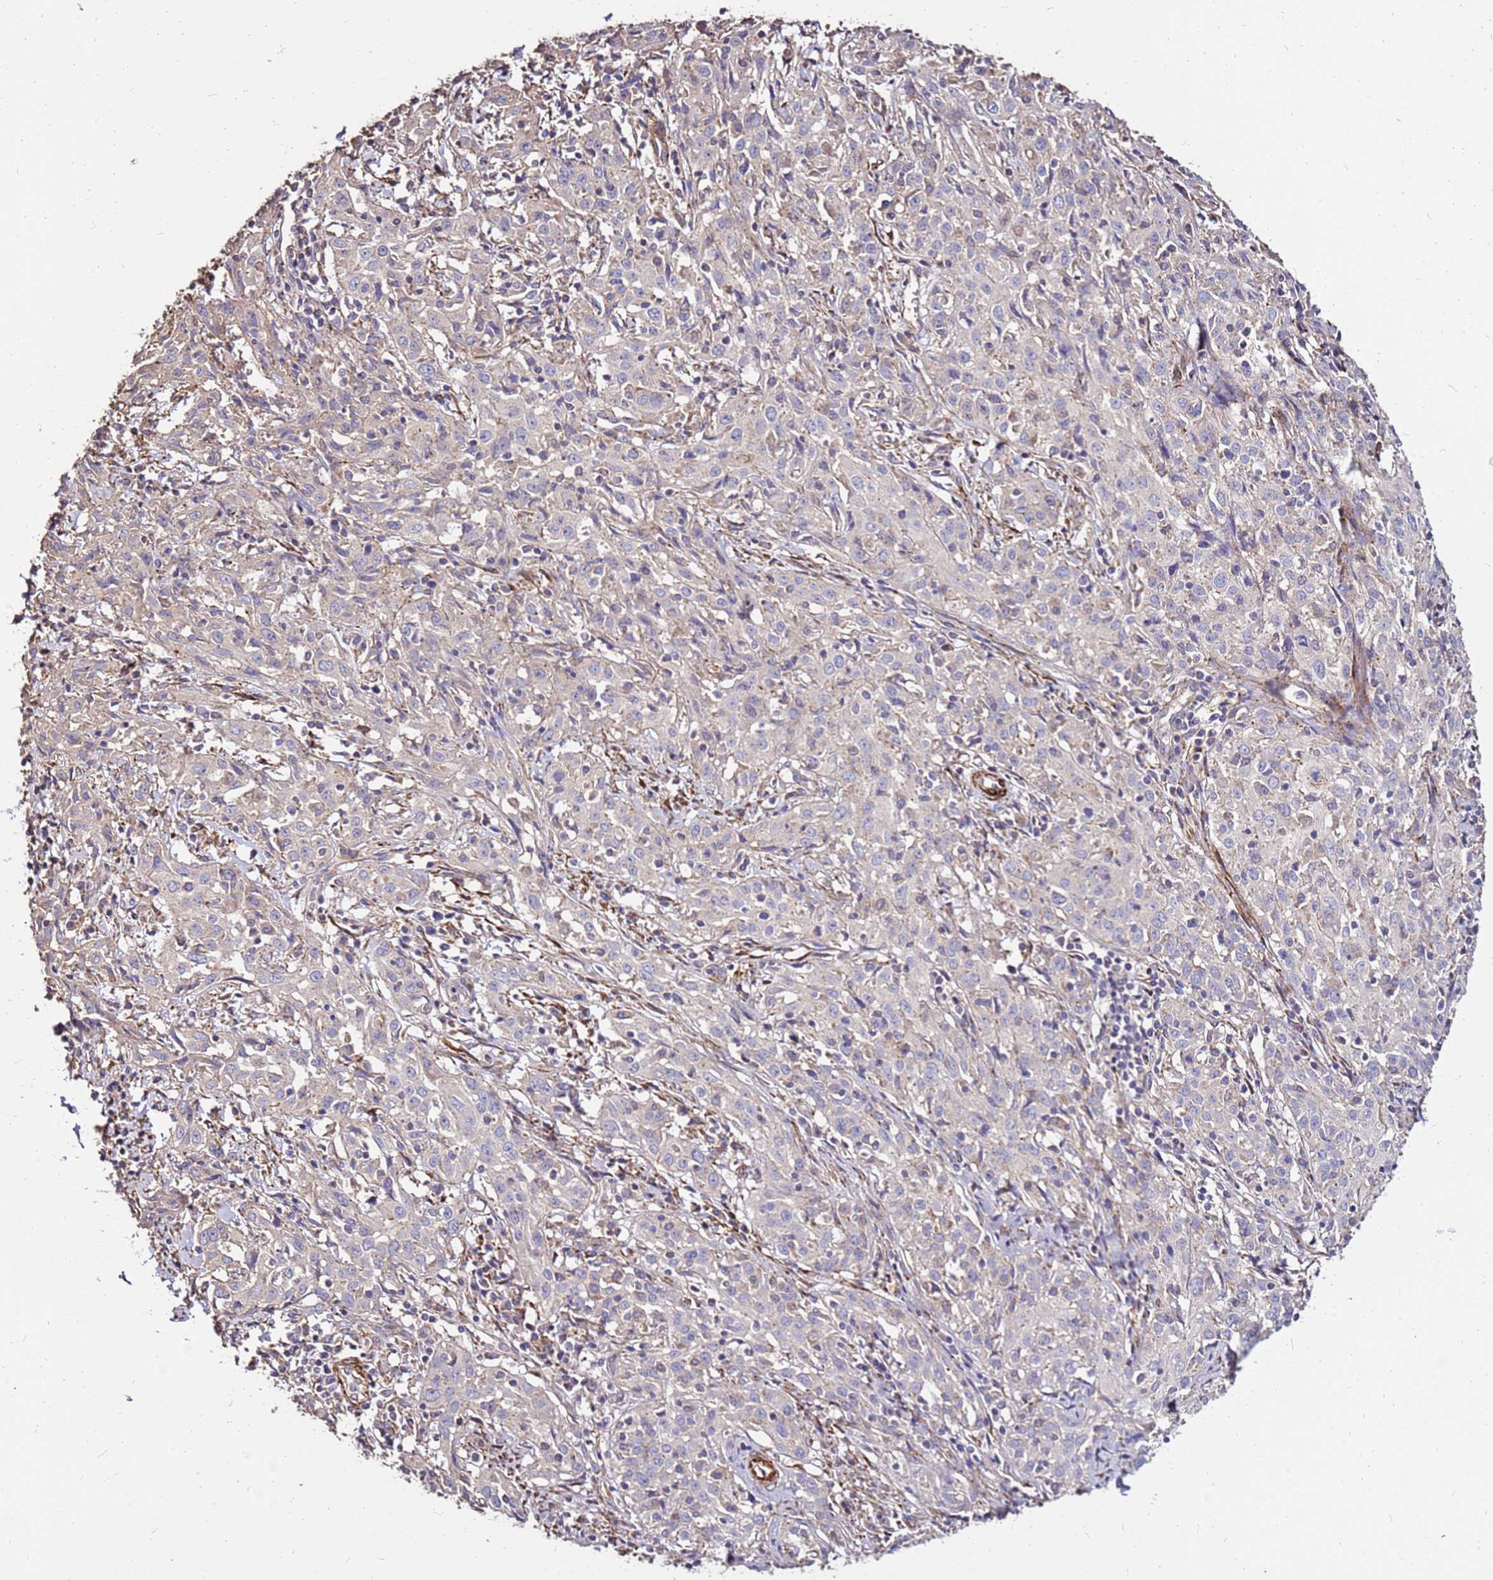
{"staining": {"intensity": "negative", "quantity": "none", "location": "none"}, "tissue": "cervical cancer", "cell_type": "Tumor cells", "image_type": "cancer", "snomed": [{"axis": "morphology", "description": "Squamous cell carcinoma, NOS"}, {"axis": "topography", "description": "Cervix"}], "caption": "Tumor cells show no significant protein positivity in cervical cancer (squamous cell carcinoma). (Immunohistochemistry (ihc), brightfield microscopy, high magnification).", "gene": "EXD3", "patient": {"sex": "female", "age": 57}}